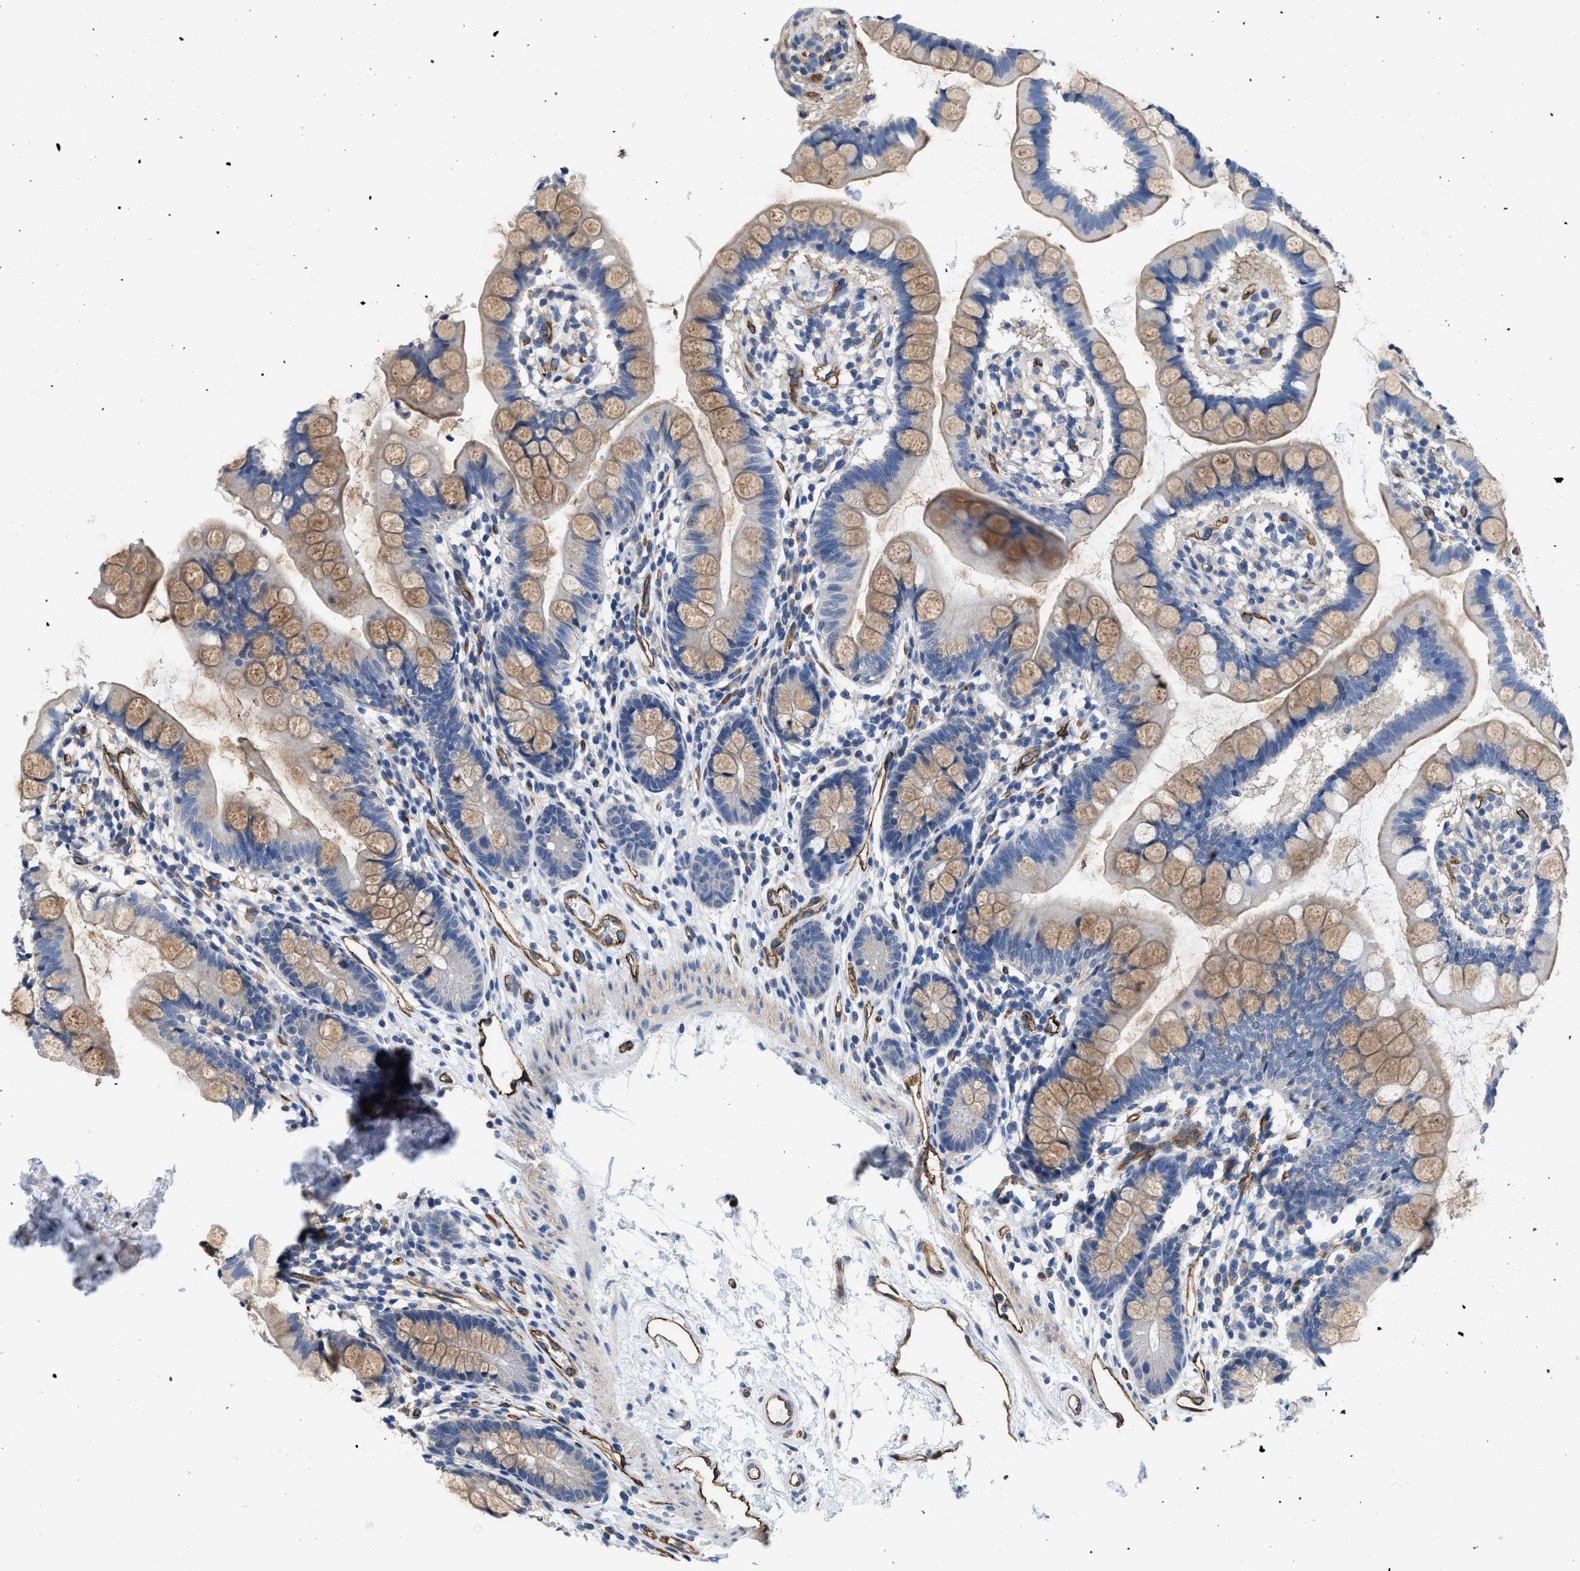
{"staining": {"intensity": "weak", "quantity": "25%-75%", "location": "cytoplasmic/membranous"}, "tissue": "small intestine", "cell_type": "Glandular cells", "image_type": "normal", "snomed": [{"axis": "morphology", "description": "Normal tissue, NOS"}, {"axis": "topography", "description": "Small intestine"}], "caption": "High-magnification brightfield microscopy of unremarkable small intestine stained with DAB (3,3'-diaminobenzidine) (brown) and counterstained with hematoxylin (blue). glandular cells exhibit weak cytoplasmic/membranous staining is seen in approximately25%-75% of cells.", "gene": "C22orf42", "patient": {"sex": "female", "age": 84}}